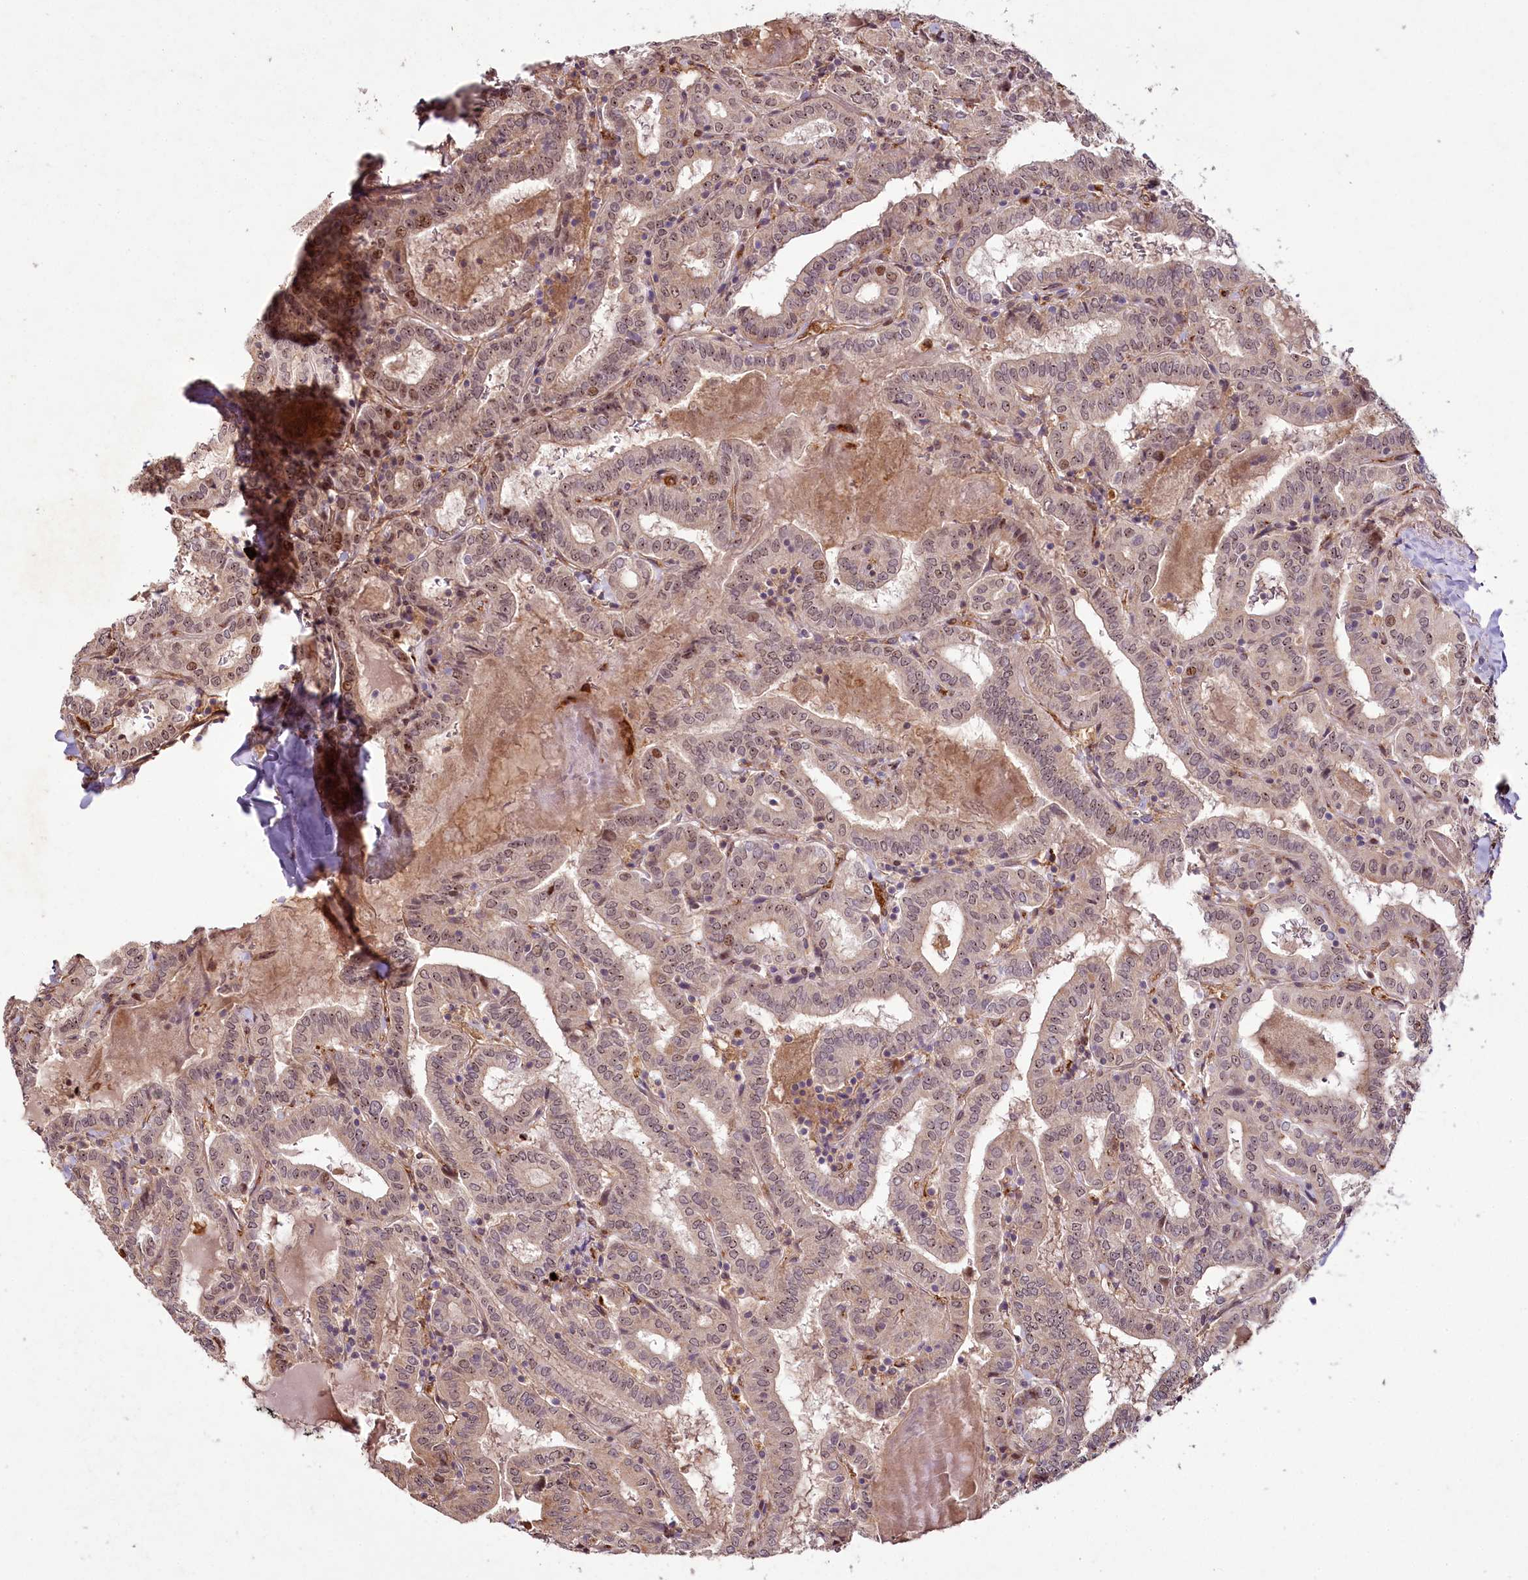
{"staining": {"intensity": "moderate", "quantity": "25%-75%", "location": "nuclear"}, "tissue": "thyroid cancer", "cell_type": "Tumor cells", "image_type": "cancer", "snomed": [{"axis": "morphology", "description": "Papillary adenocarcinoma, NOS"}, {"axis": "topography", "description": "Thyroid gland"}], "caption": "Human papillary adenocarcinoma (thyroid) stained with a brown dye exhibits moderate nuclear positive positivity in approximately 25%-75% of tumor cells.", "gene": "ALKBH8", "patient": {"sex": "female", "age": 72}}